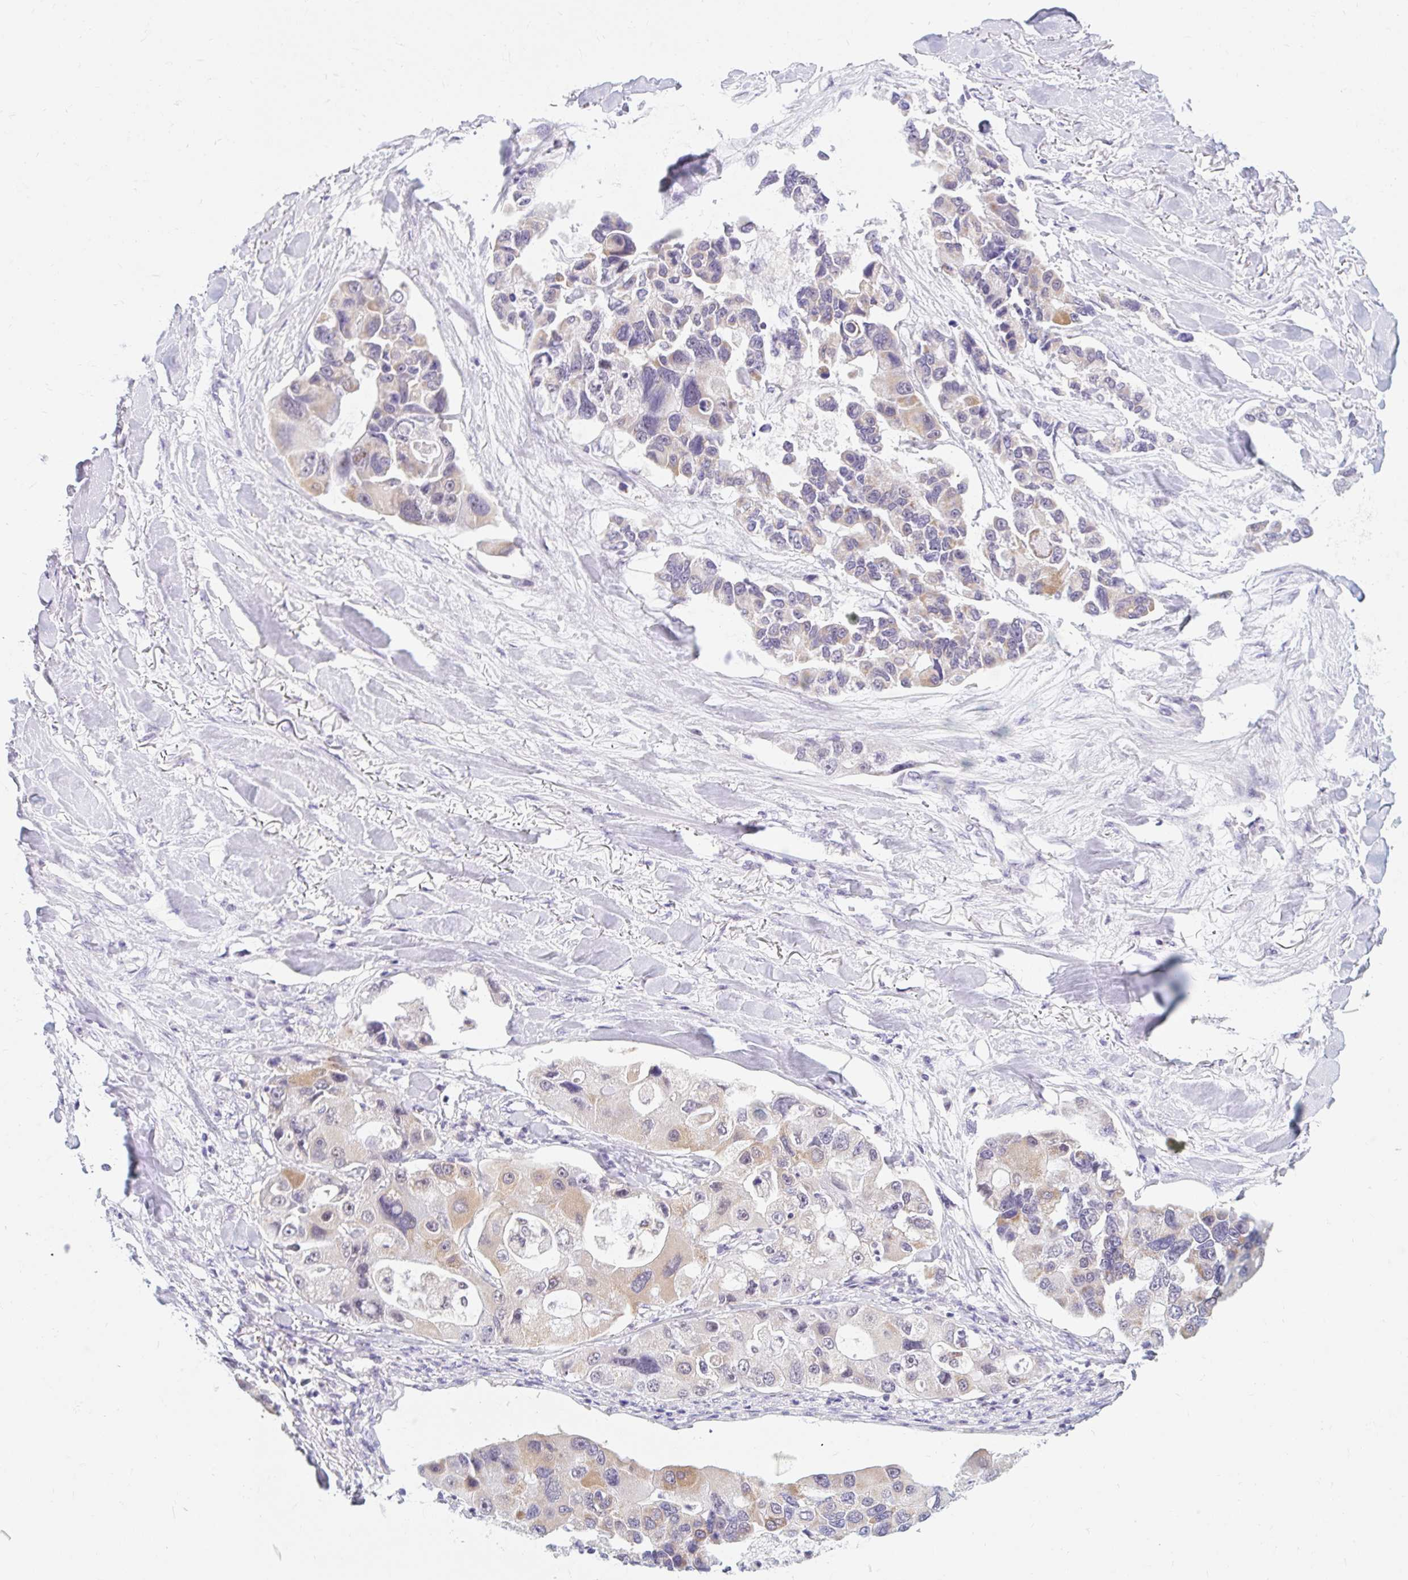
{"staining": {"intensity": "weak", "quantity": "25%-75%", "location": "cytoplasmic/membranous"}, "tissue": "lung cancer", "cell_type": "Tumor cells", "image_type": "cancer", "snomed": [{"axis": "morphology", "description": "Adenocarcinoma, NOS"}, {"axis": "topography", "description": "Lung"}], "caption": "Brown immunohistochemical staining in adenocarcinoma (lung) reveals weak cytoplasmic/membranous positivity in about 25%-75% of tumor cells.", "gene": "ITPK1", "patient": {"sex": "female", "age": 54}}